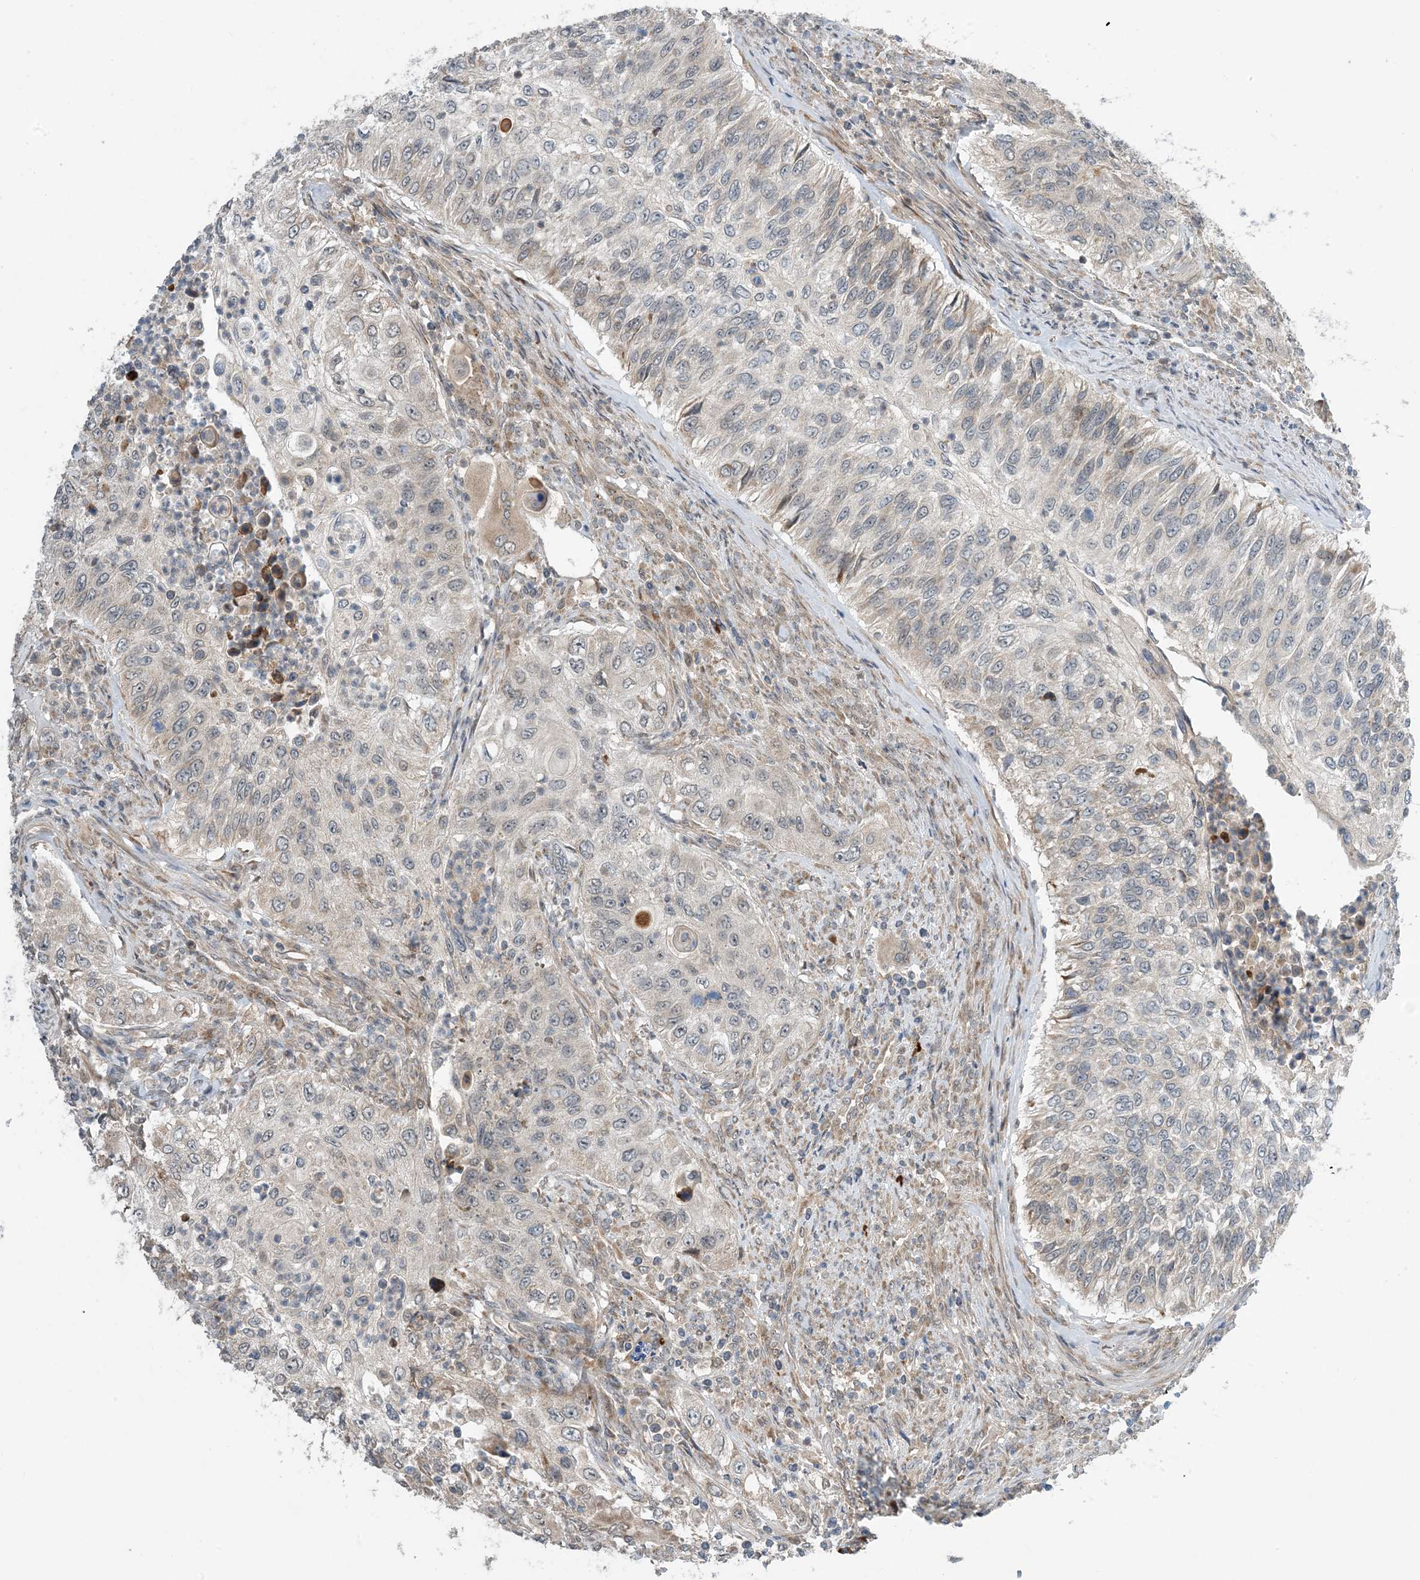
{"staining": {"intensity": "weak", "quantity": "<25%", "location": "cytoplasmic/membranous"}, "tissue": "urothelial cancer", "cell_type": "Tumor cells", "image_type": "cancer", "snomed": [{"axis": "morphology", "description": "Urothelial carcinoma, High grade"}, {"axis": "topography", "description": "Urinary bladder"}], "caption": "High magnification brightfield microscopy of urothelial carcinoma (high-grade) stained with DAB (brown) and counterstained with hematoxylin (blue): tumor cells show no significant positivity. (DAB IHC with hematoxylin counter stain).", "gene": "PHOSPHO2", "patient": {"sex": "female", "age": 60}}